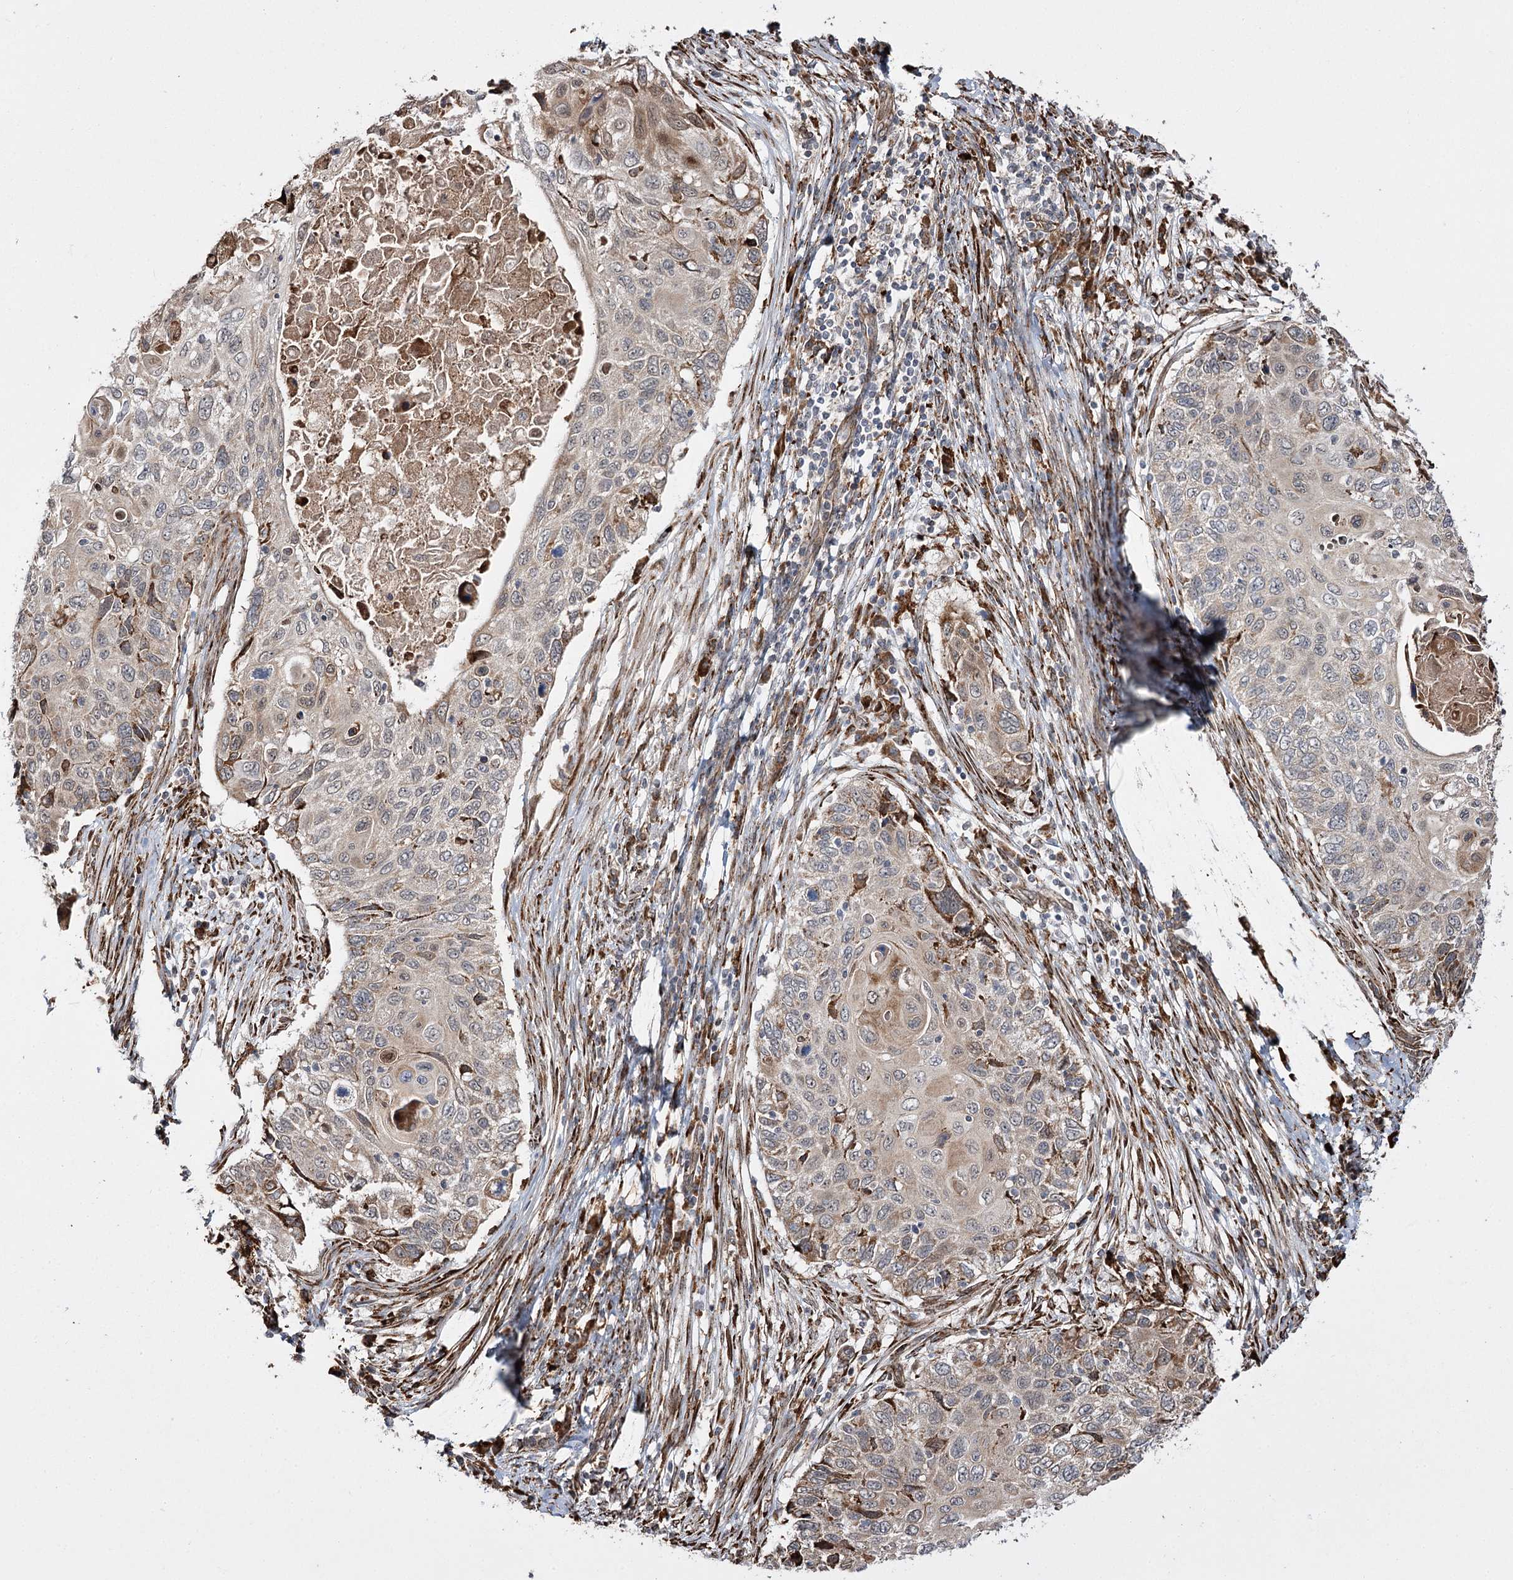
{"staining": {"intensity": "weak", "quantity": "<25%", "location": "cytoplasmic/membranous"}, "tissue": "cervical cancer", "cell_type": "Tumor cells", "image_type": "cancer", "snomed": [{"axis": "morphology", "description": "Squamous cell carcinoma, NOS"}, {"axis": "topography", "description": "Cervix"}], "caption": "Cervical squamous cell carcinoma was stained to show a protein in brown. There is no significant expression in tumor cells. (Immunohistochemistry (ihc), brightfield microscopy, high magnification).", "gene": "FANCL", "patient": {"sex": "female", "age": 70}}